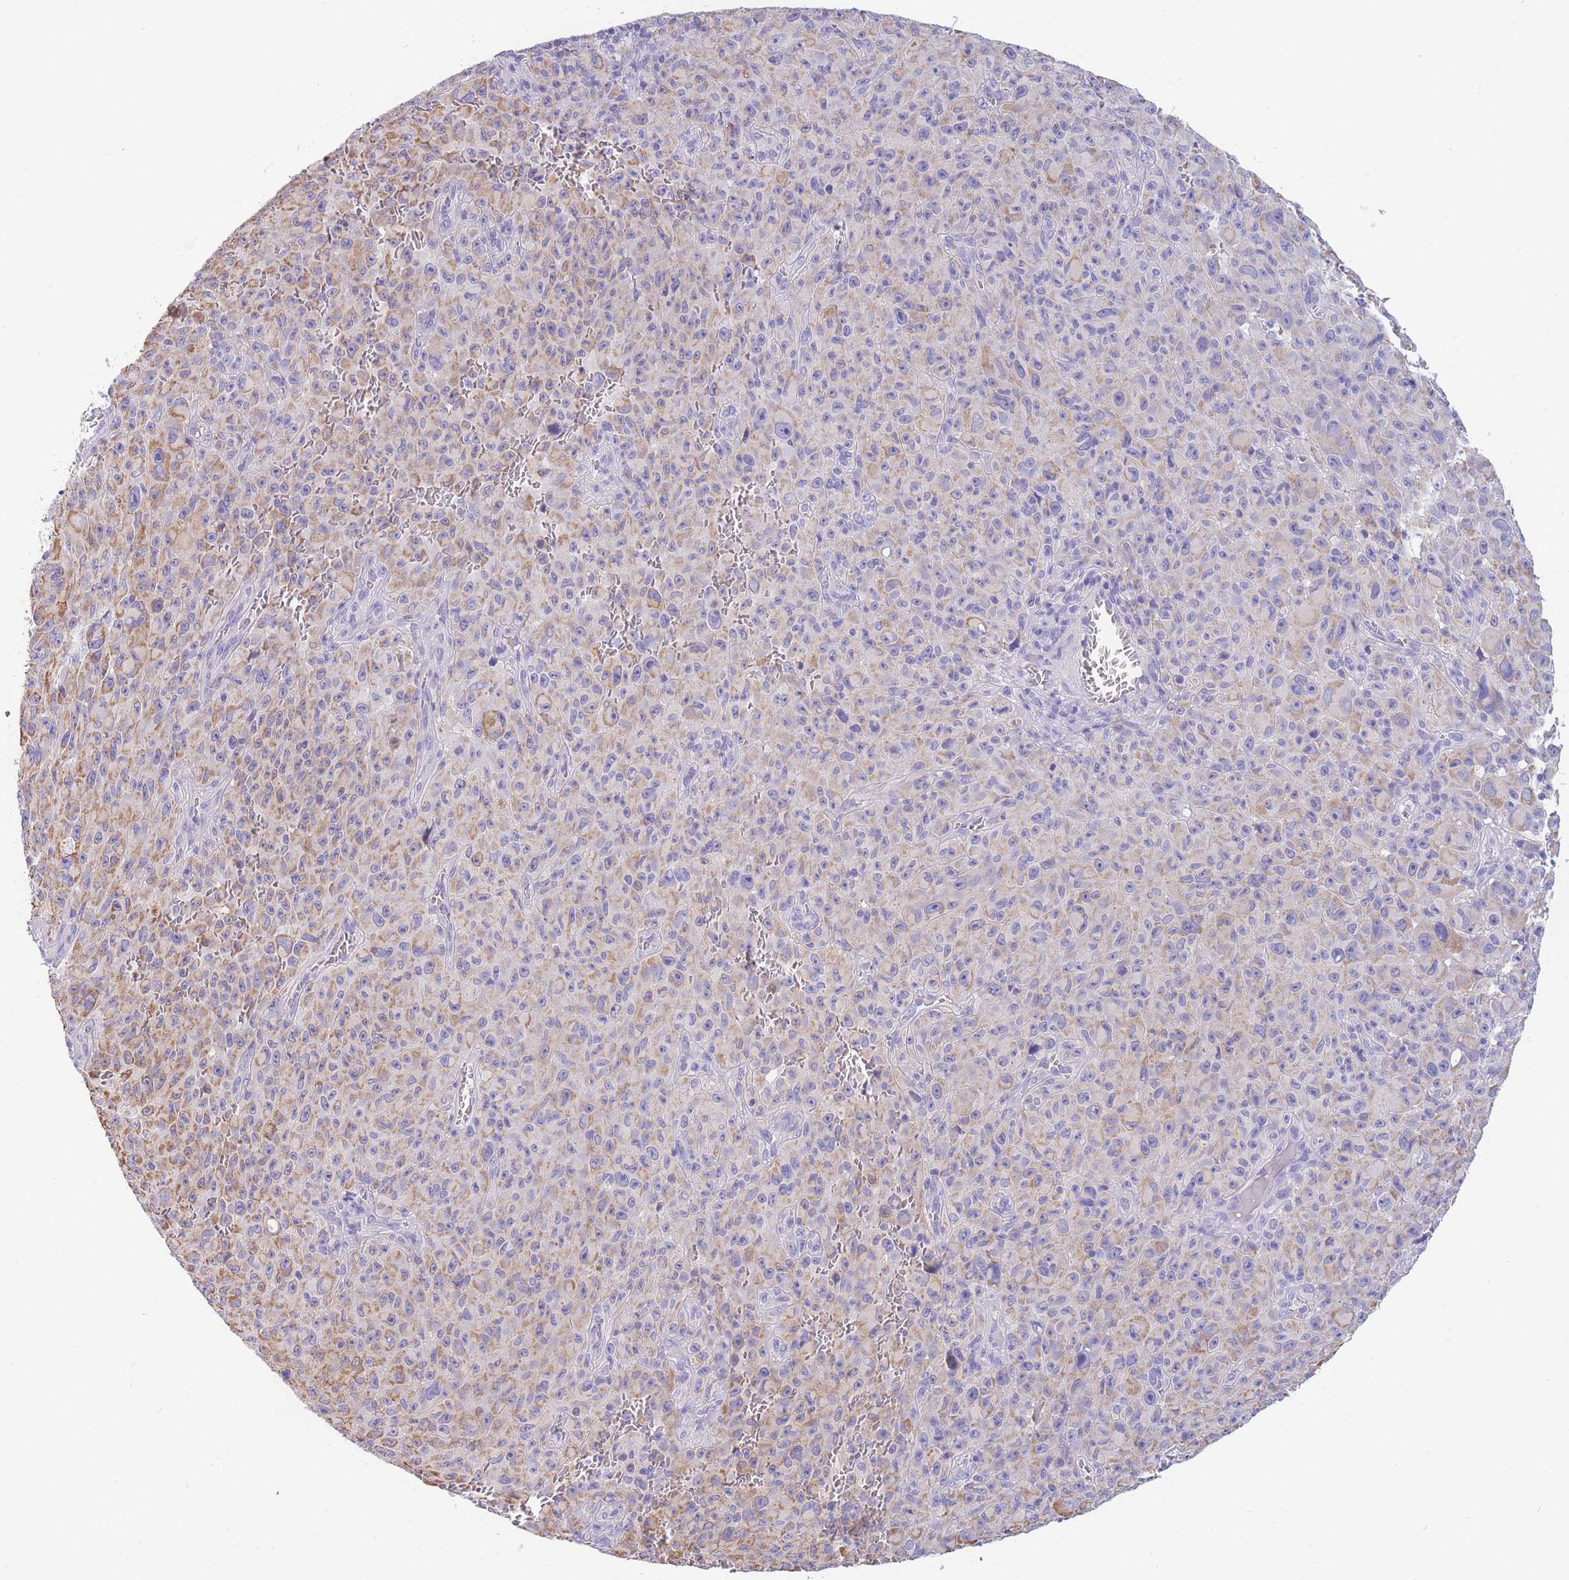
{"staining": {"intensity": "moderate", "quantity": "<25%", "location": "cytoplasmic/membranous"}, "tissue": "melanoma", "cell_type": "Tumor cells", "image_type": "cancer", "snomed": [{"axis": "morphology", "description": "Malignant melanoma, NOS"}, {"axis": "topography", "description": "Skin"}], "caption": "Human malignant melanoma stained for a protein (brown) shows moderate cytoplasmic/membranous positive expression in about <25% of tumor cells.", "gene": "DHRS11", "patient": {"sex": "female", "age": 82}}